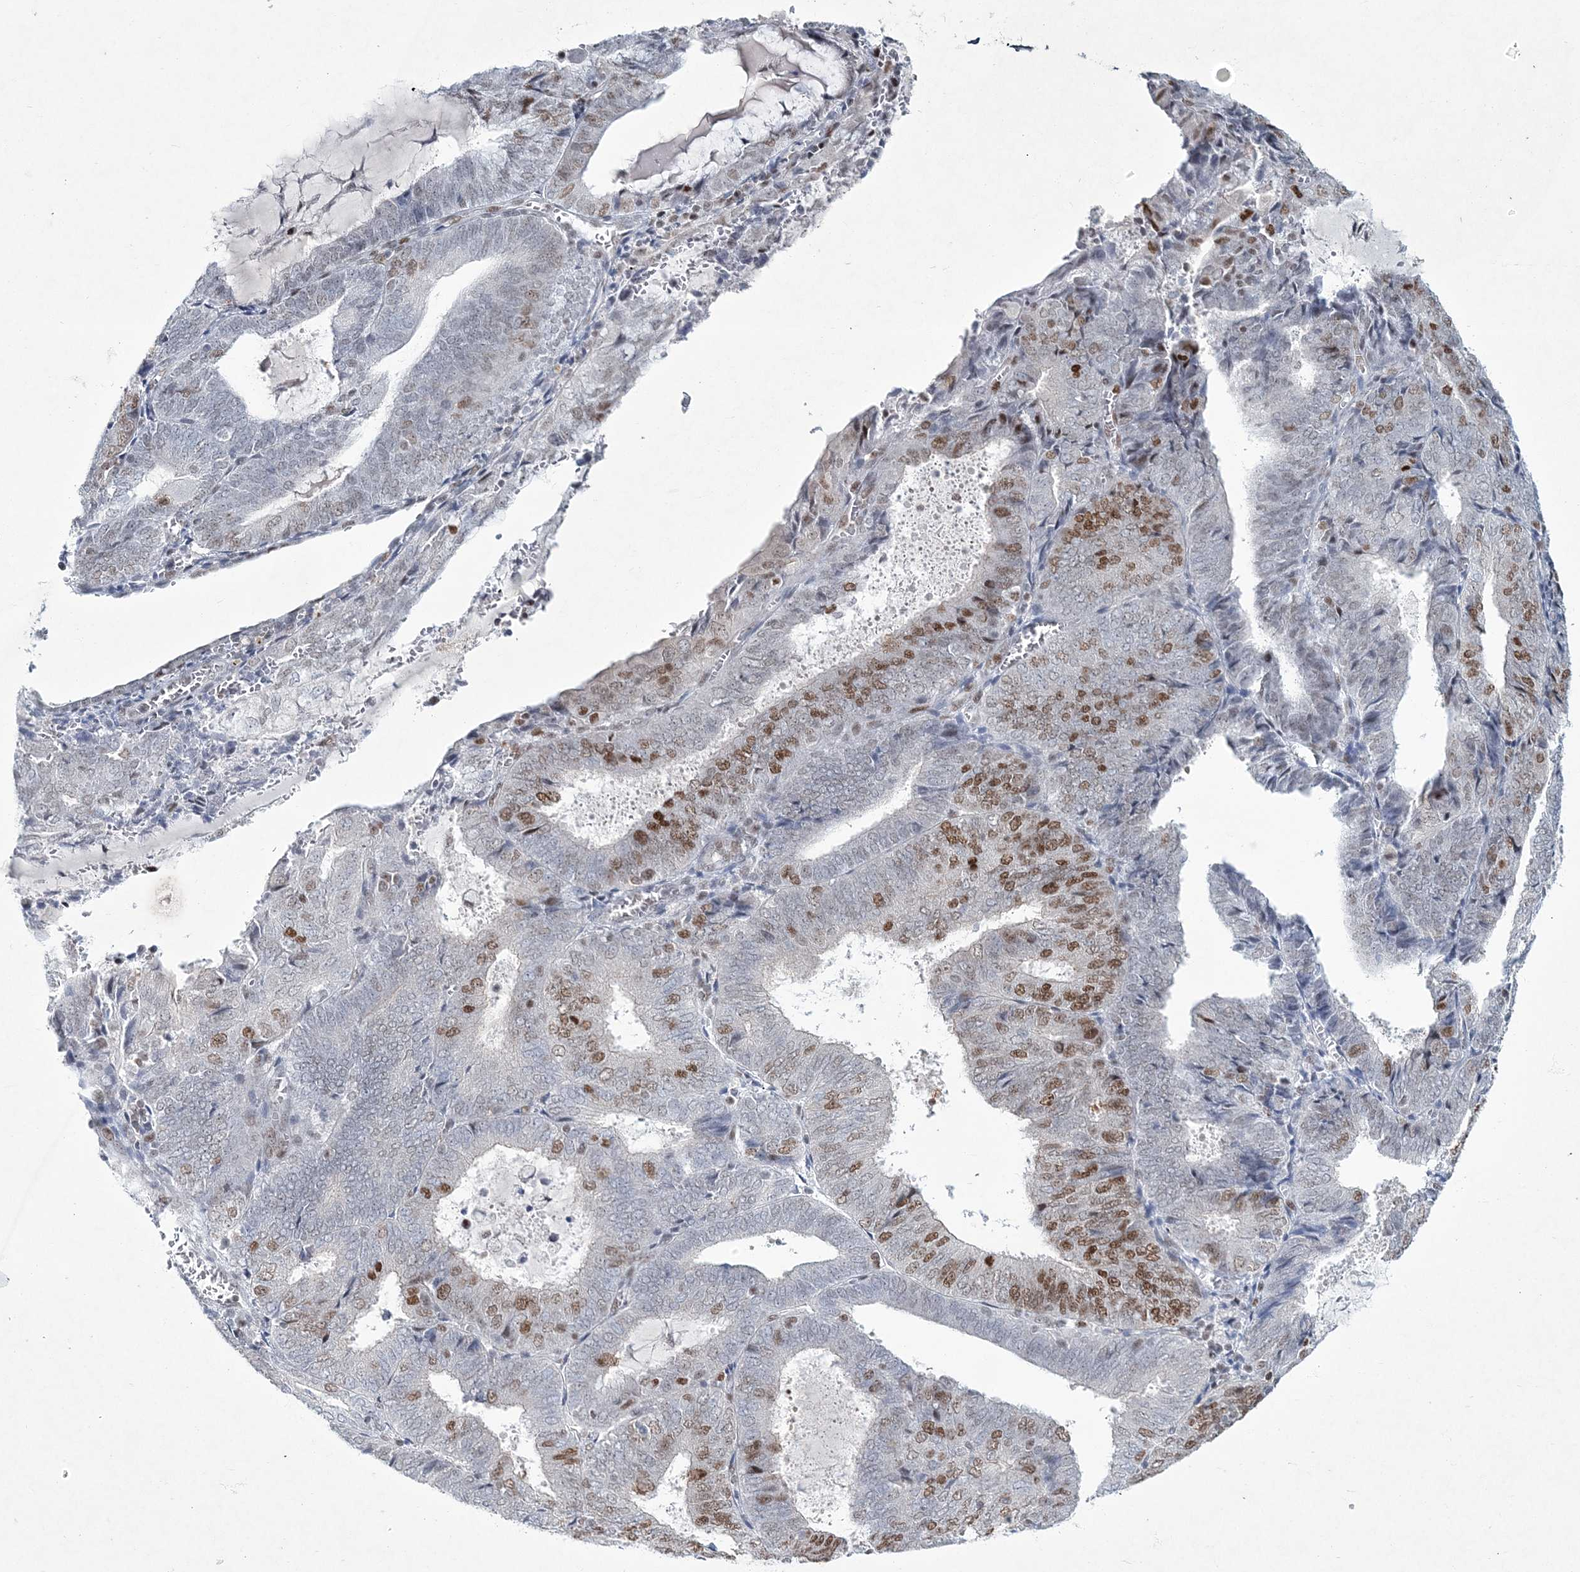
{"staining": {"intensity": "moderate", "quantity": "25%-75%", "location": "nuclear"}, "tissue": "endometrial cancer", "cell_type": "Tumor cells", "image_type": "cancer", "snomed": [{"axis": "morphology", "description": "Adenocarcinoma, NOS"}, {"axis": "topography", "description": "Endometrium"}], "caption": "Protein expression by immunohistochemistry demonstrates moderate nuclear positivity in approximately 25%-75% of tumor cells in endometrial cancer.", "gene": "LRRFIP2", "patient": {"sex": "female", "age": 81}}